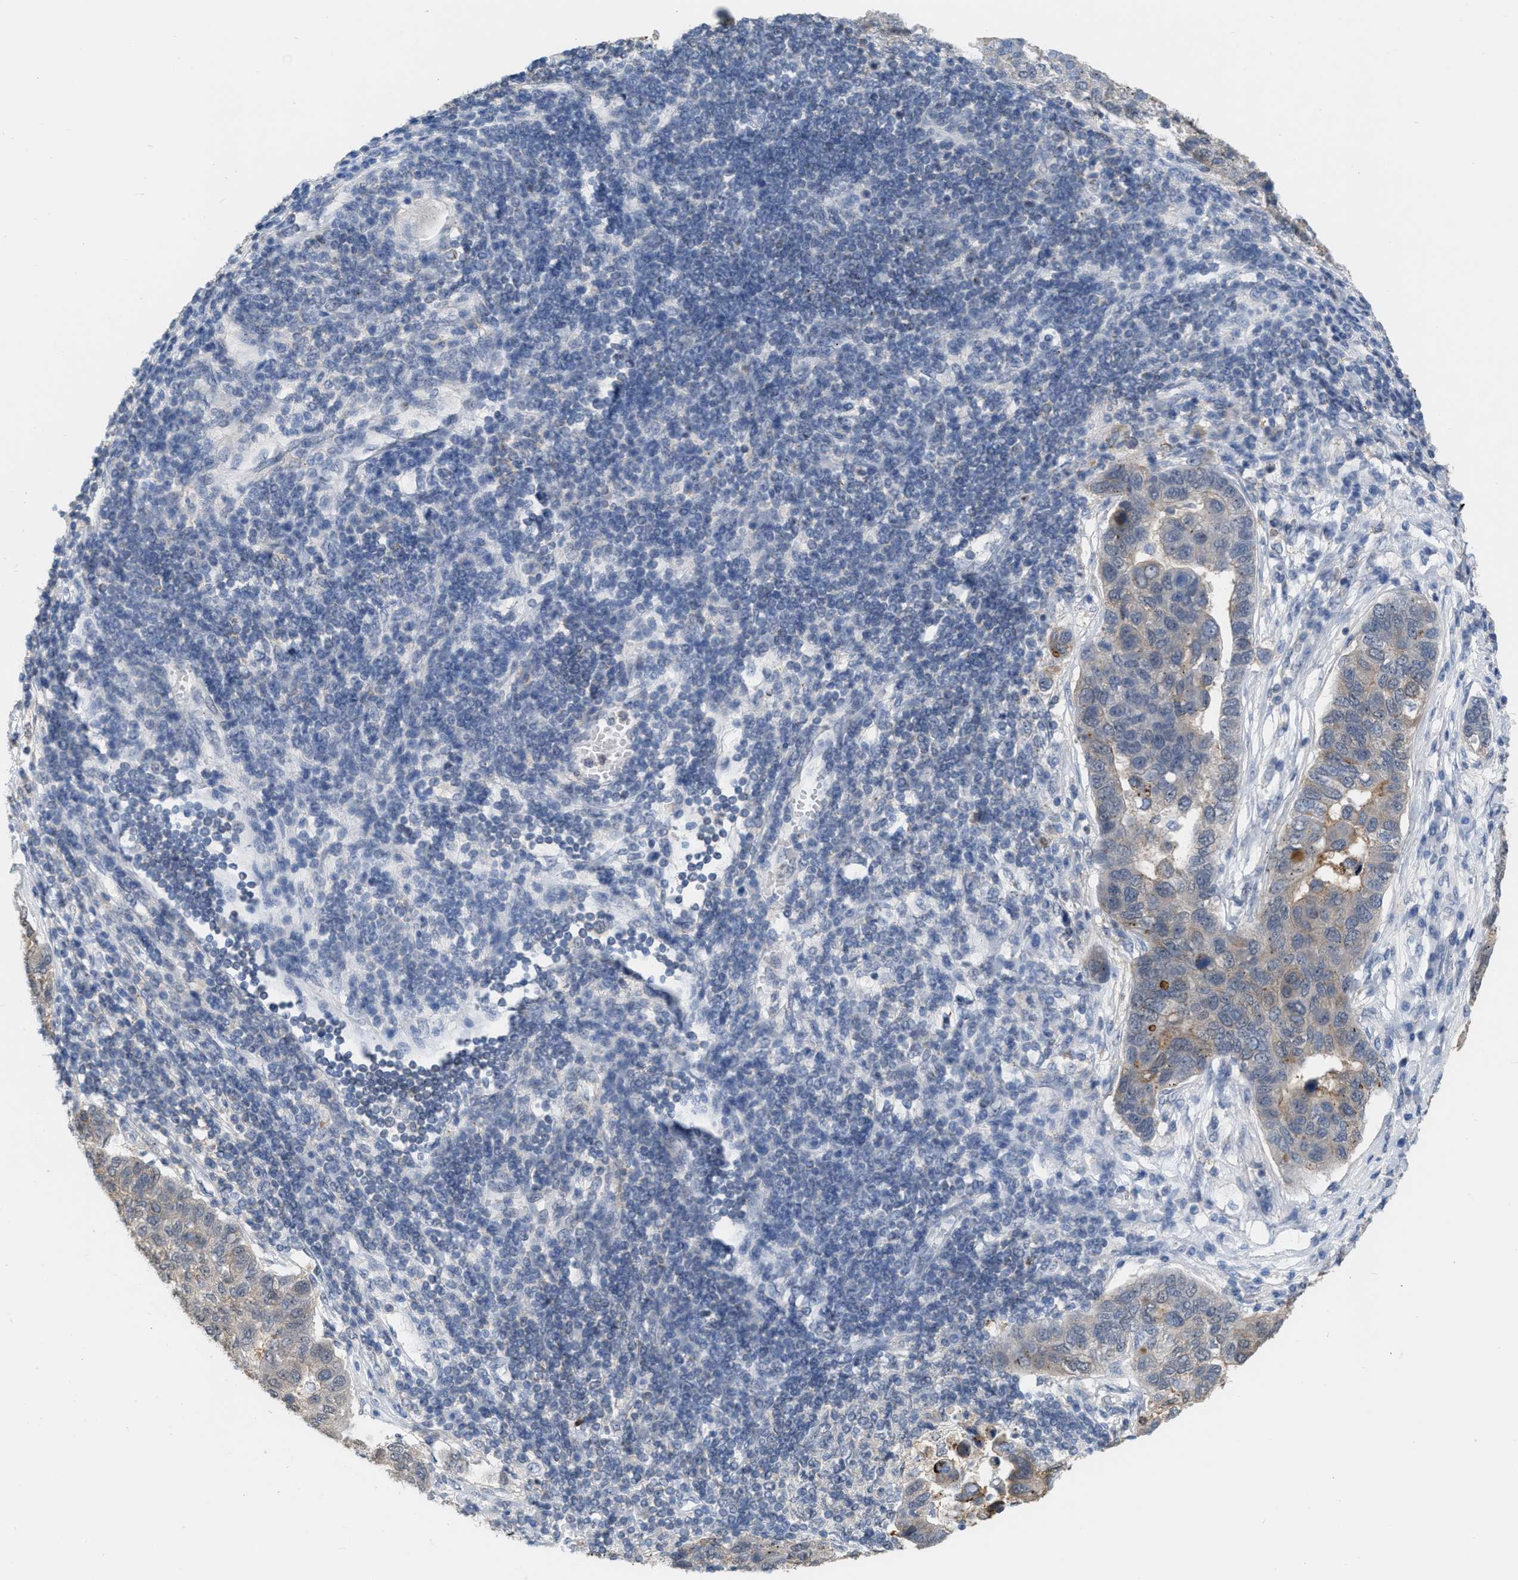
{"staining": {"intensity": "weak", "quantity": "<25%", "location": "cytoplasmic/membranous"}, "tissue": "pancreatic cancer", "cell_type": "Tumor cells", "image_type": "cancer", "snomed": [{"axis": "morphology", "description": "Adenocarcinoma, NOS"}, {"axis": "topography", "description": "Pancreas"}], "caption": "Immunohistochemical staining of human adenocarcinoma (pancreatic) exhibits no significant staining in tumor cells.", "gene": "BAIAP2L1", "patient": {"sex": "female", "age": 61}}